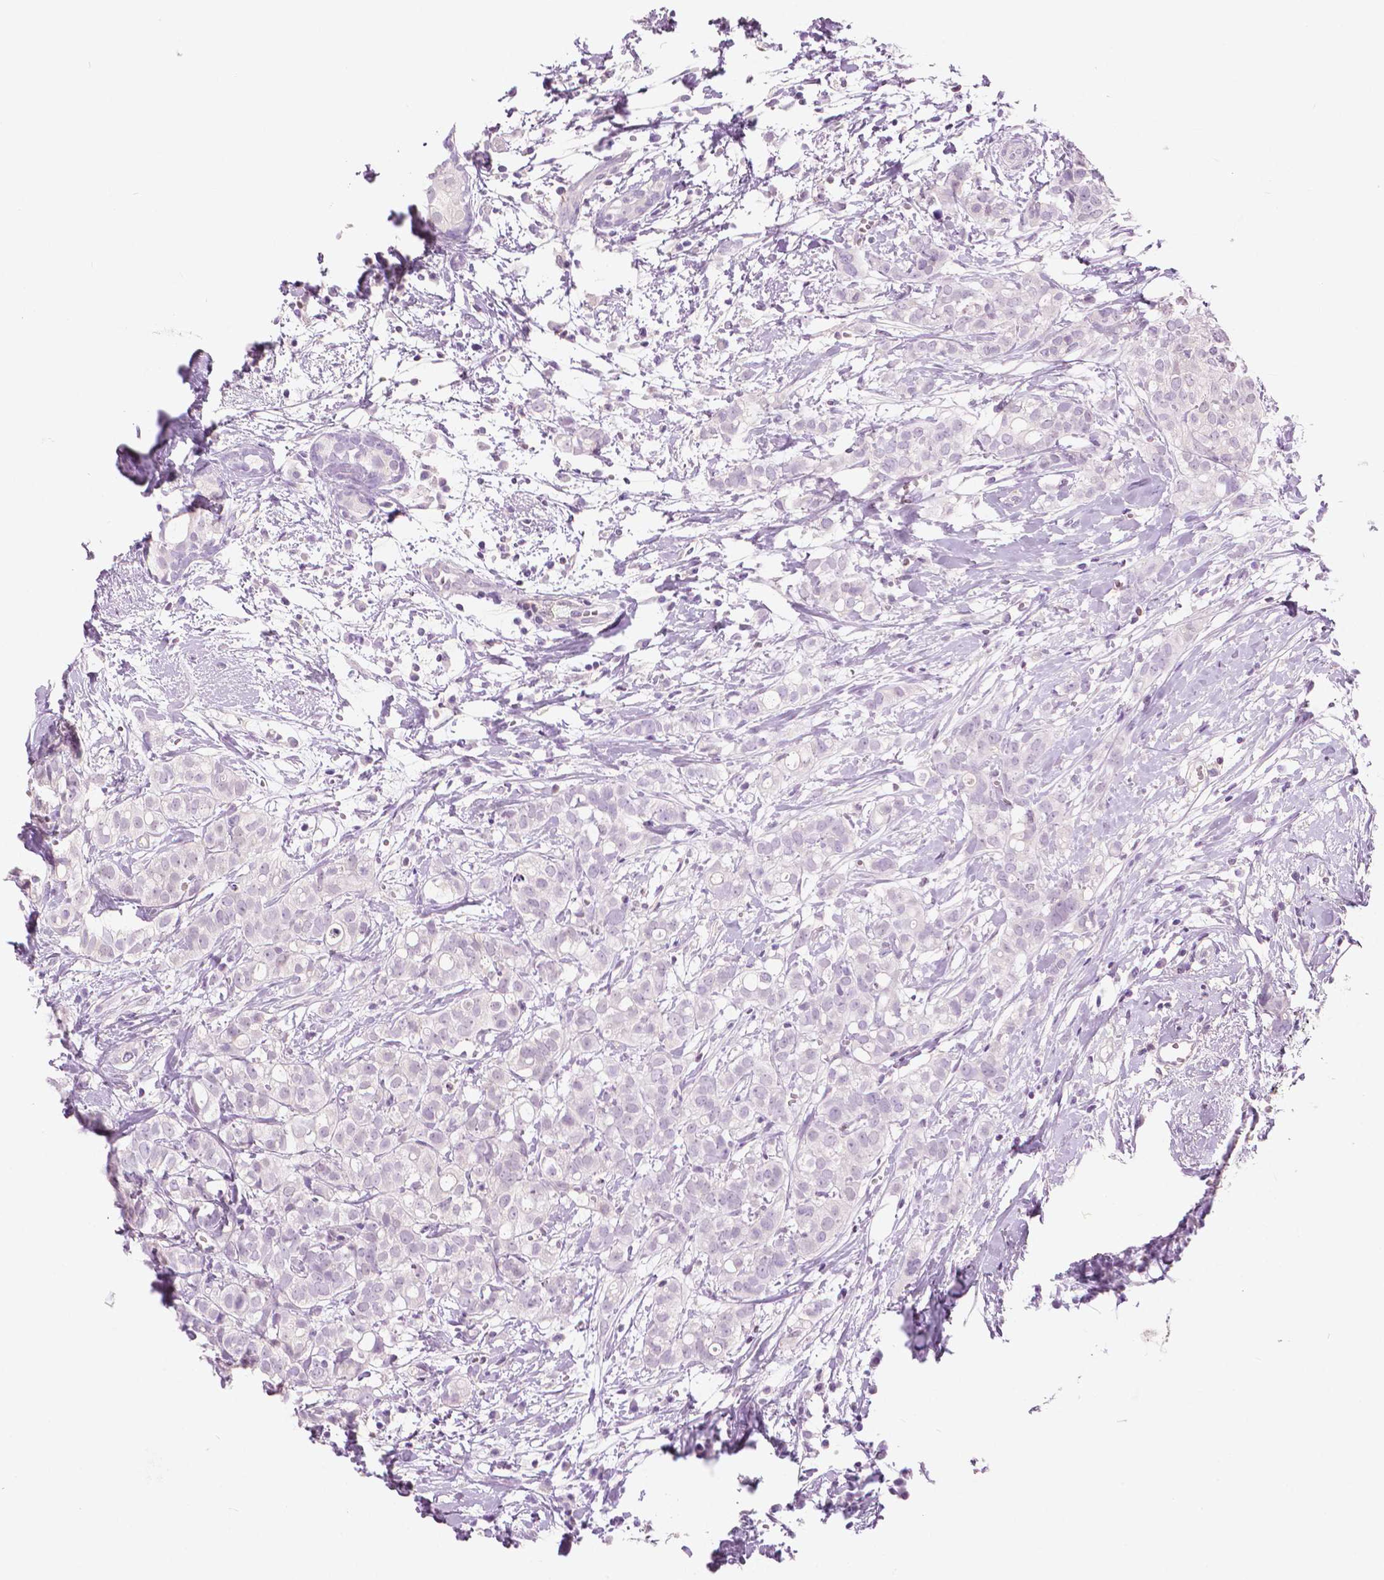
{"staining": {"intensity": "negative", "quantity": "none", "location": "none"}, "tissue": "breast cancer", "cell_type": "Tumor cells", "image_type": "cancer", "snomed": [{"axis": "morphology", "description": "Duct carcinoma"}, {"axis": "topography", "description": "Breast"}], "caption": "Tumor cells show no significant protein staining in breast cancer.", "gene": "GALM", "patient": {"sex": "female", "age": 40}}